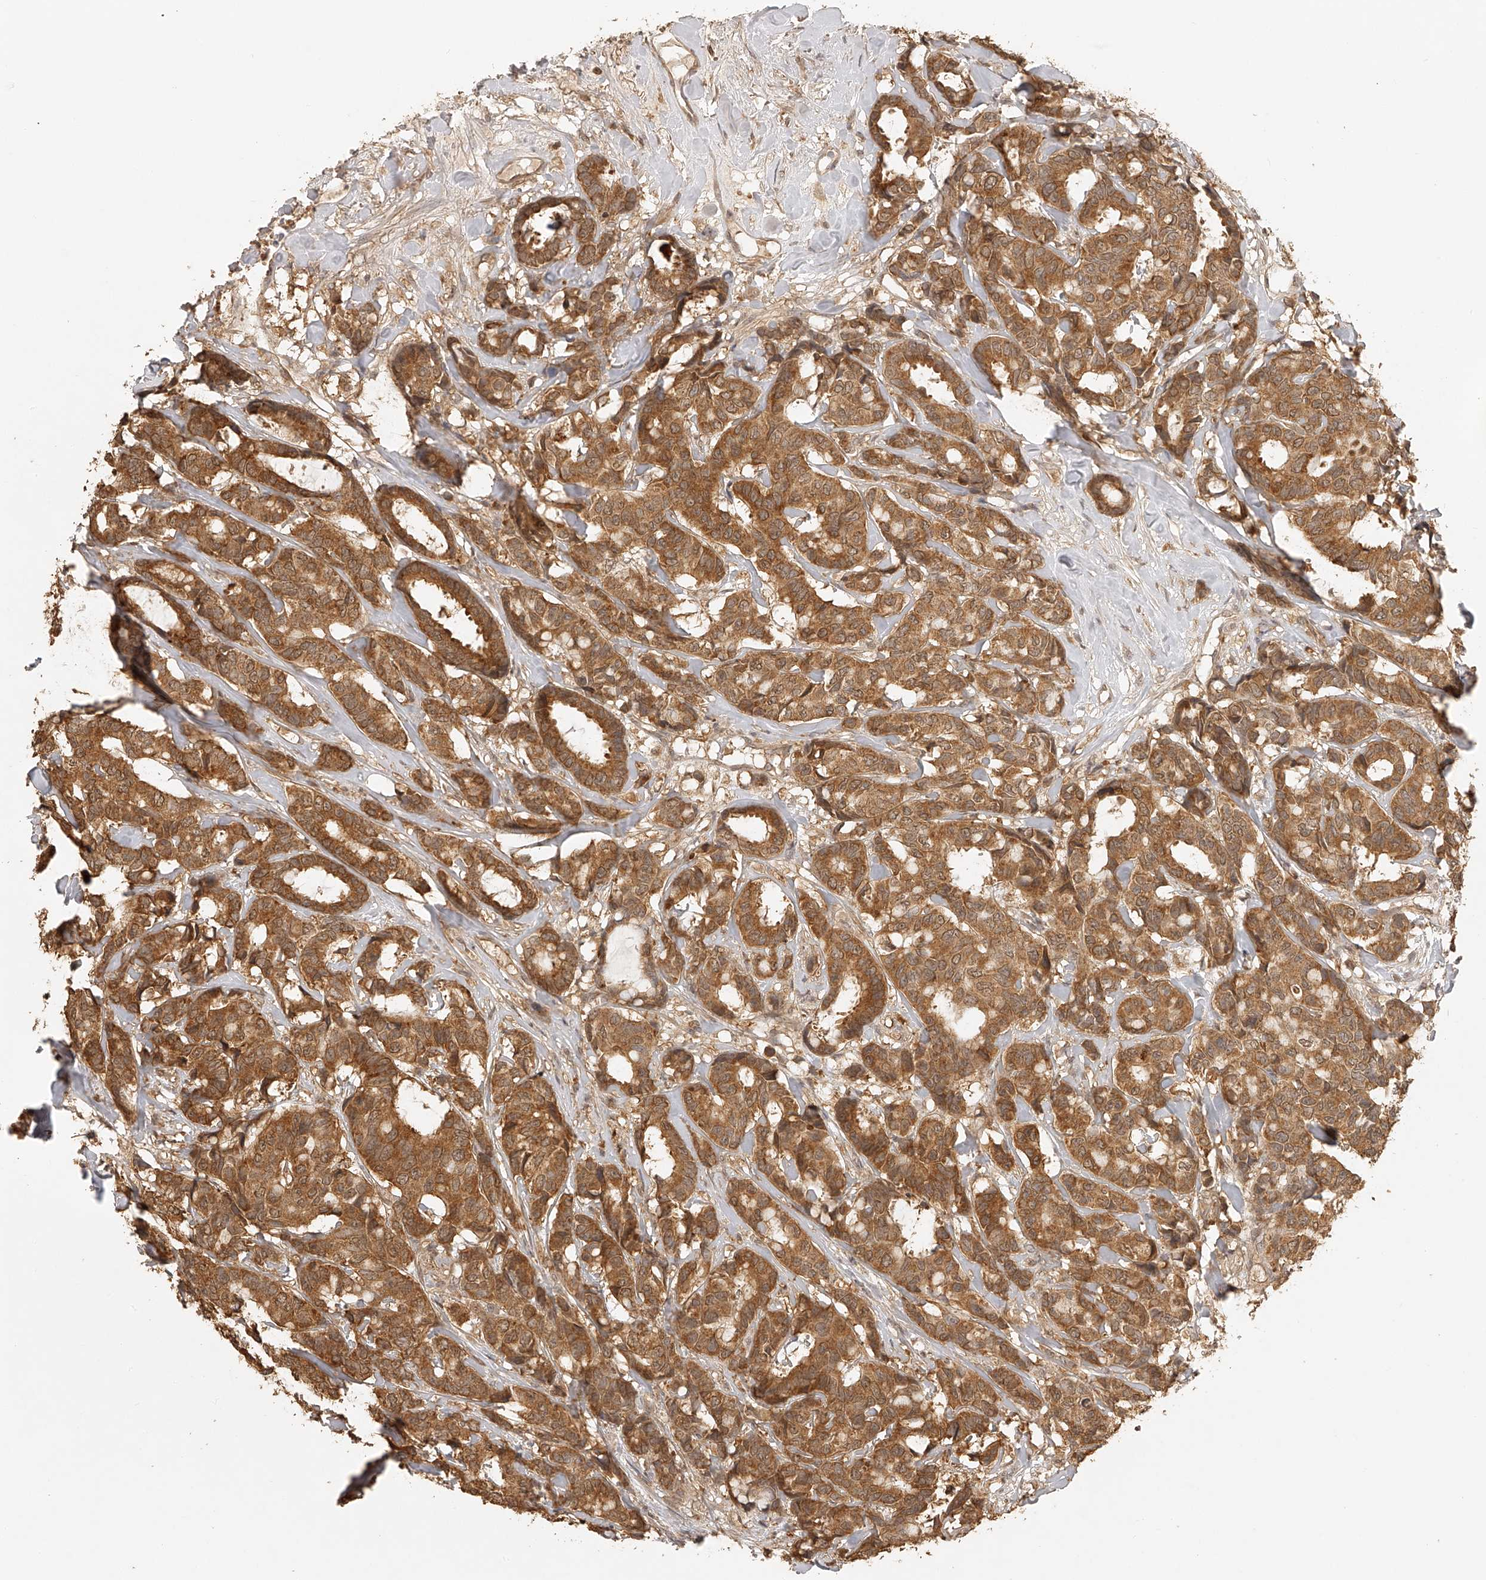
{"staining": {"intensity": "moderate", "quantity": ">75%", "location": "cytoplasmic/membranous"}, "tissue": "breast cancer", "cell_type": "Tumor cells", "image_type": "cancer", "snomed": [{"axis": "morphology", "description": "Duct carcinoma"}, {"axis": "topography", "description": "Breast"}], "caption": "Brown immunohistochemical staining in human breast cancer demonstrates moderate cytoplasmic/membranous expression in approximately >75% of tumor cells. (brown staining indicates protein expression, while blue staining denotes nuclei).", "gene": "BCL2L11", "patient": {"sex": "female", "age": 87}}